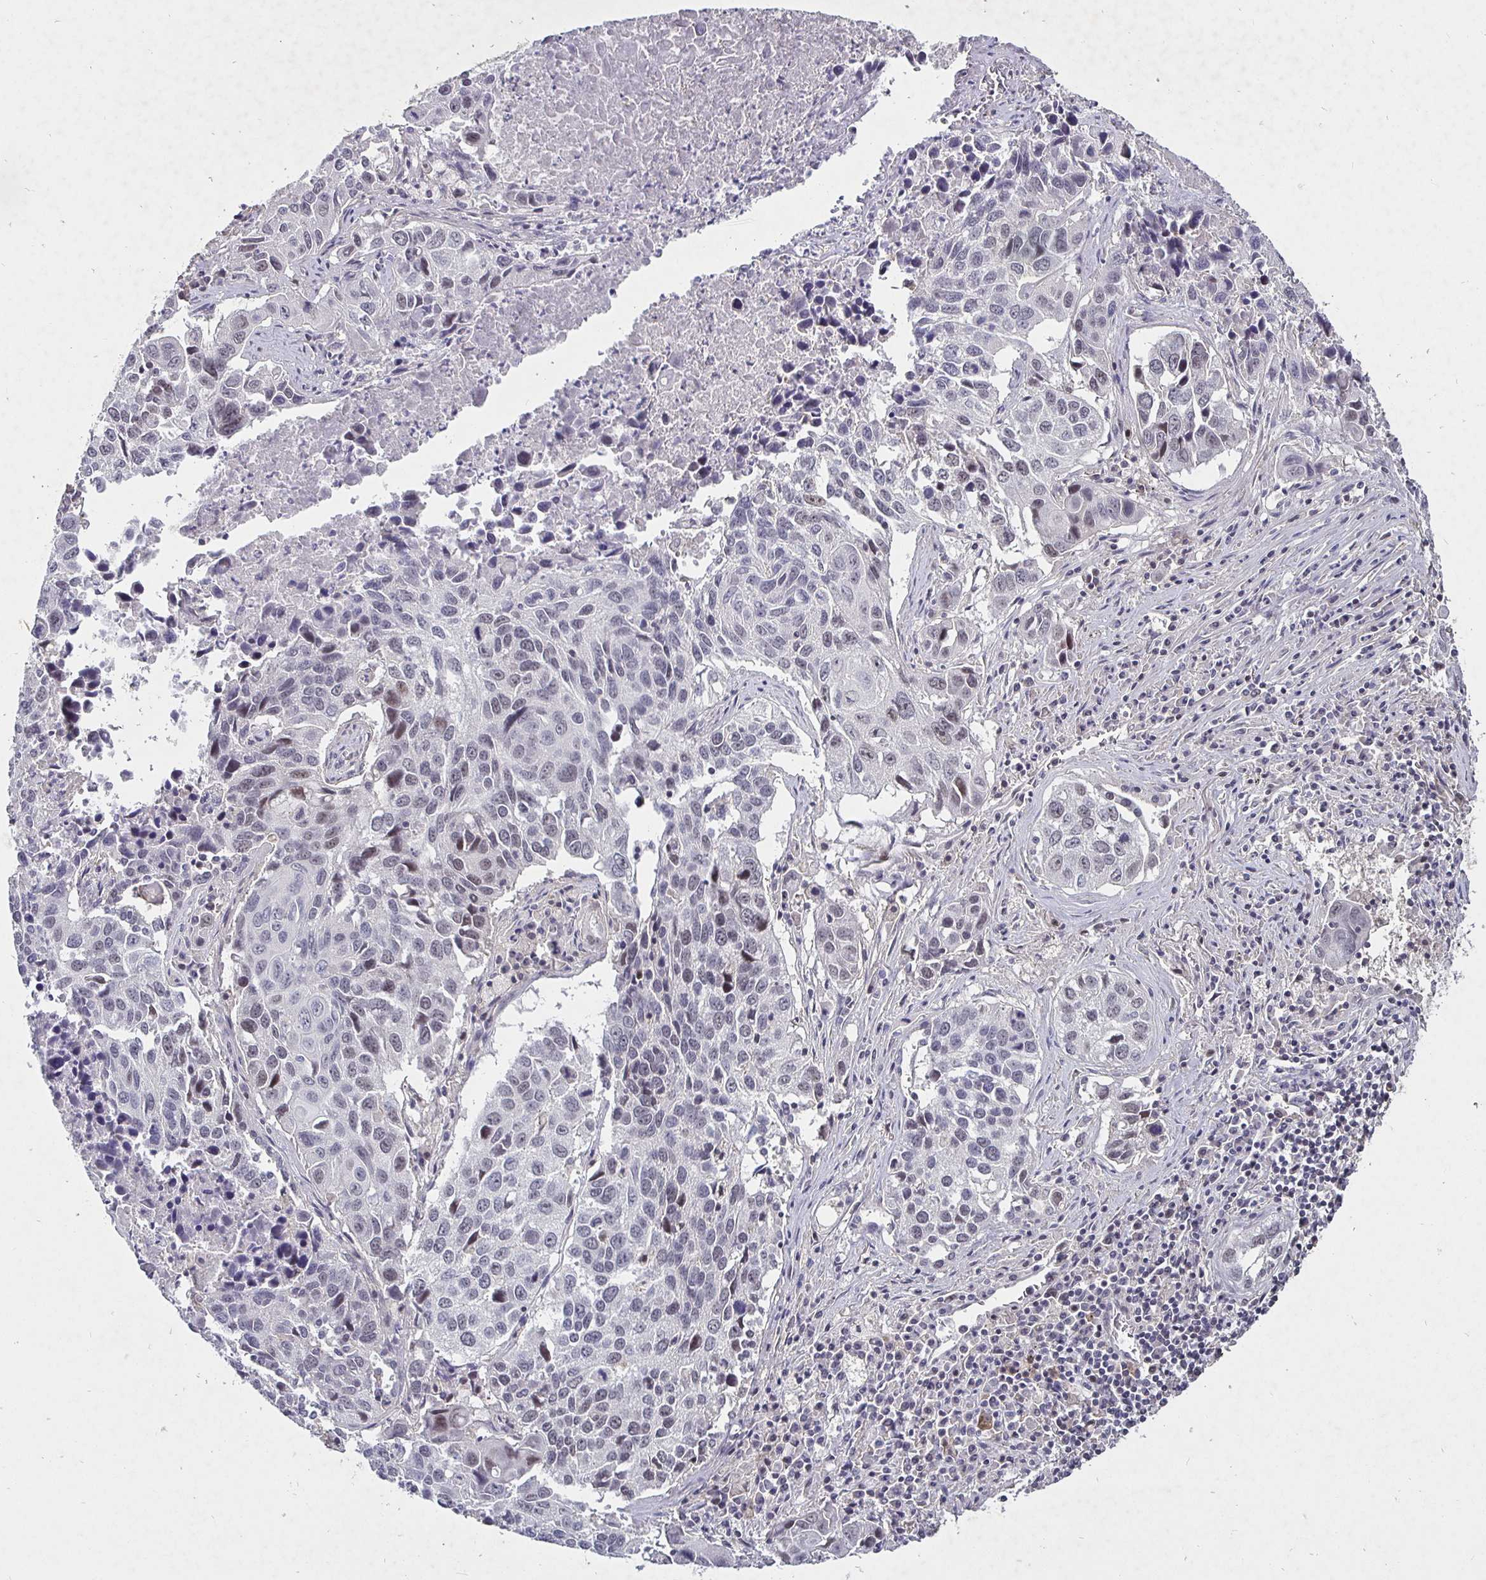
{"staining": {"intensity": "weak", "quantity": "25%-75%", "location": "nuclear"}, "tissue": "lung cancer", "cell_type": "Tumor cells", "image_type": "cancer", "snomed": [{"axis": "morphology", "description": "Squamous cell carcinoma, NOS"}, {"axis": "topography", "description": "Lung"}], "caption": "Immunohistochemistry micrograph of neoplastic tissue: lung cancer stained using IHC exhibits low levels of weak protein expression localized specifically in the nuclear of tumor cells, appearing as a nuclear brown color.", "gene": "MLH1", "patient": {"sex": "female", "age": 61}}